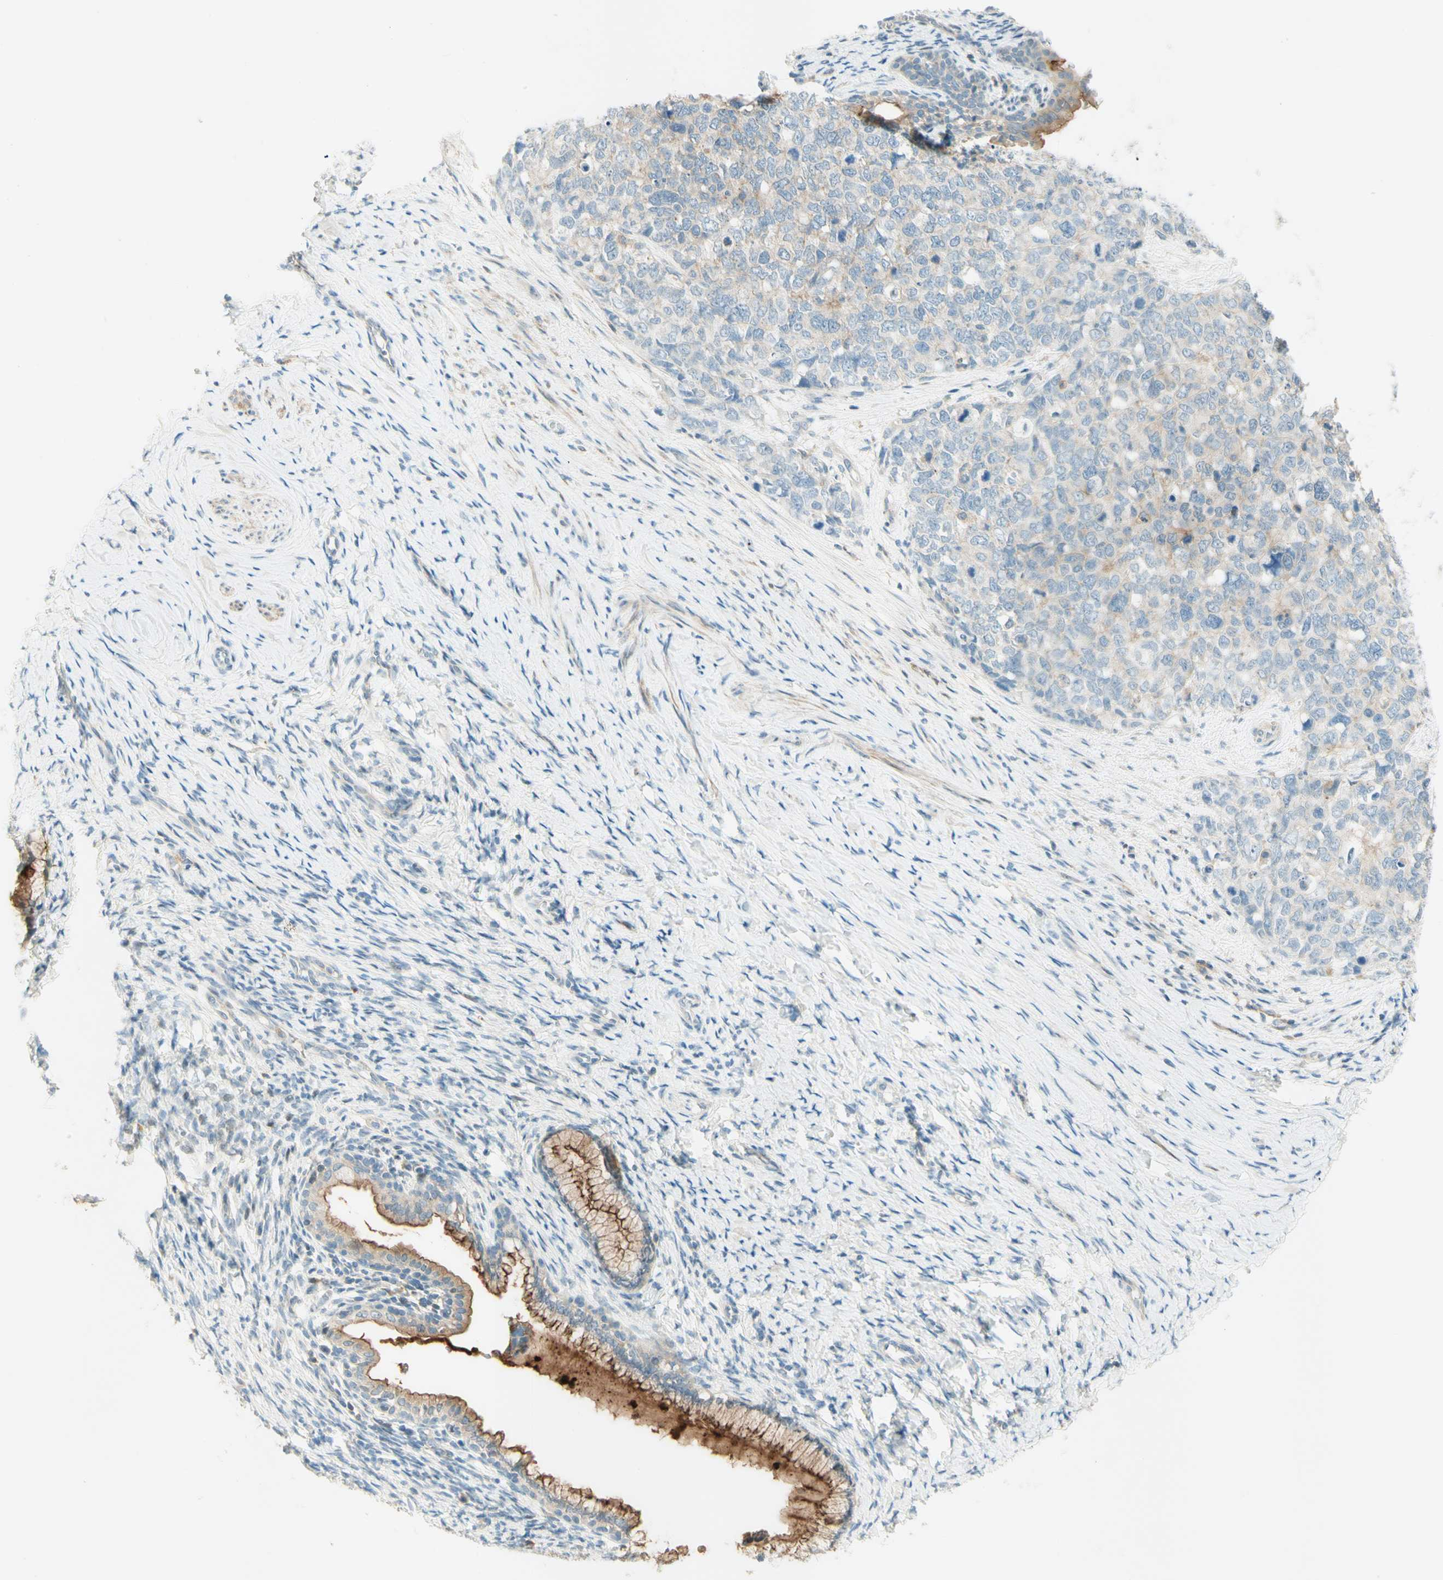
{"staining": {"intensity": "weak", "quantity": "<25%", "location": "cytoplasmic/membranous"}, "tissue": "cervical cancer", "cell_type": "Tumor cells", "image_type": "cancer", "snomed": [{"axis": "morphology", "description": "Squamous cell carcinoma, NOS"}, {"axis": "topography", "description": "Cervix"}], "caption": "An immunohistochemistry (IHC) photomicrograph of cervical squamous cell carcinoma is shown. There is no staining in tumor cells of cervical squamous cell carcinoma.", "gene": "PROM1", "patient": {"sex": "female", "age": 63}}